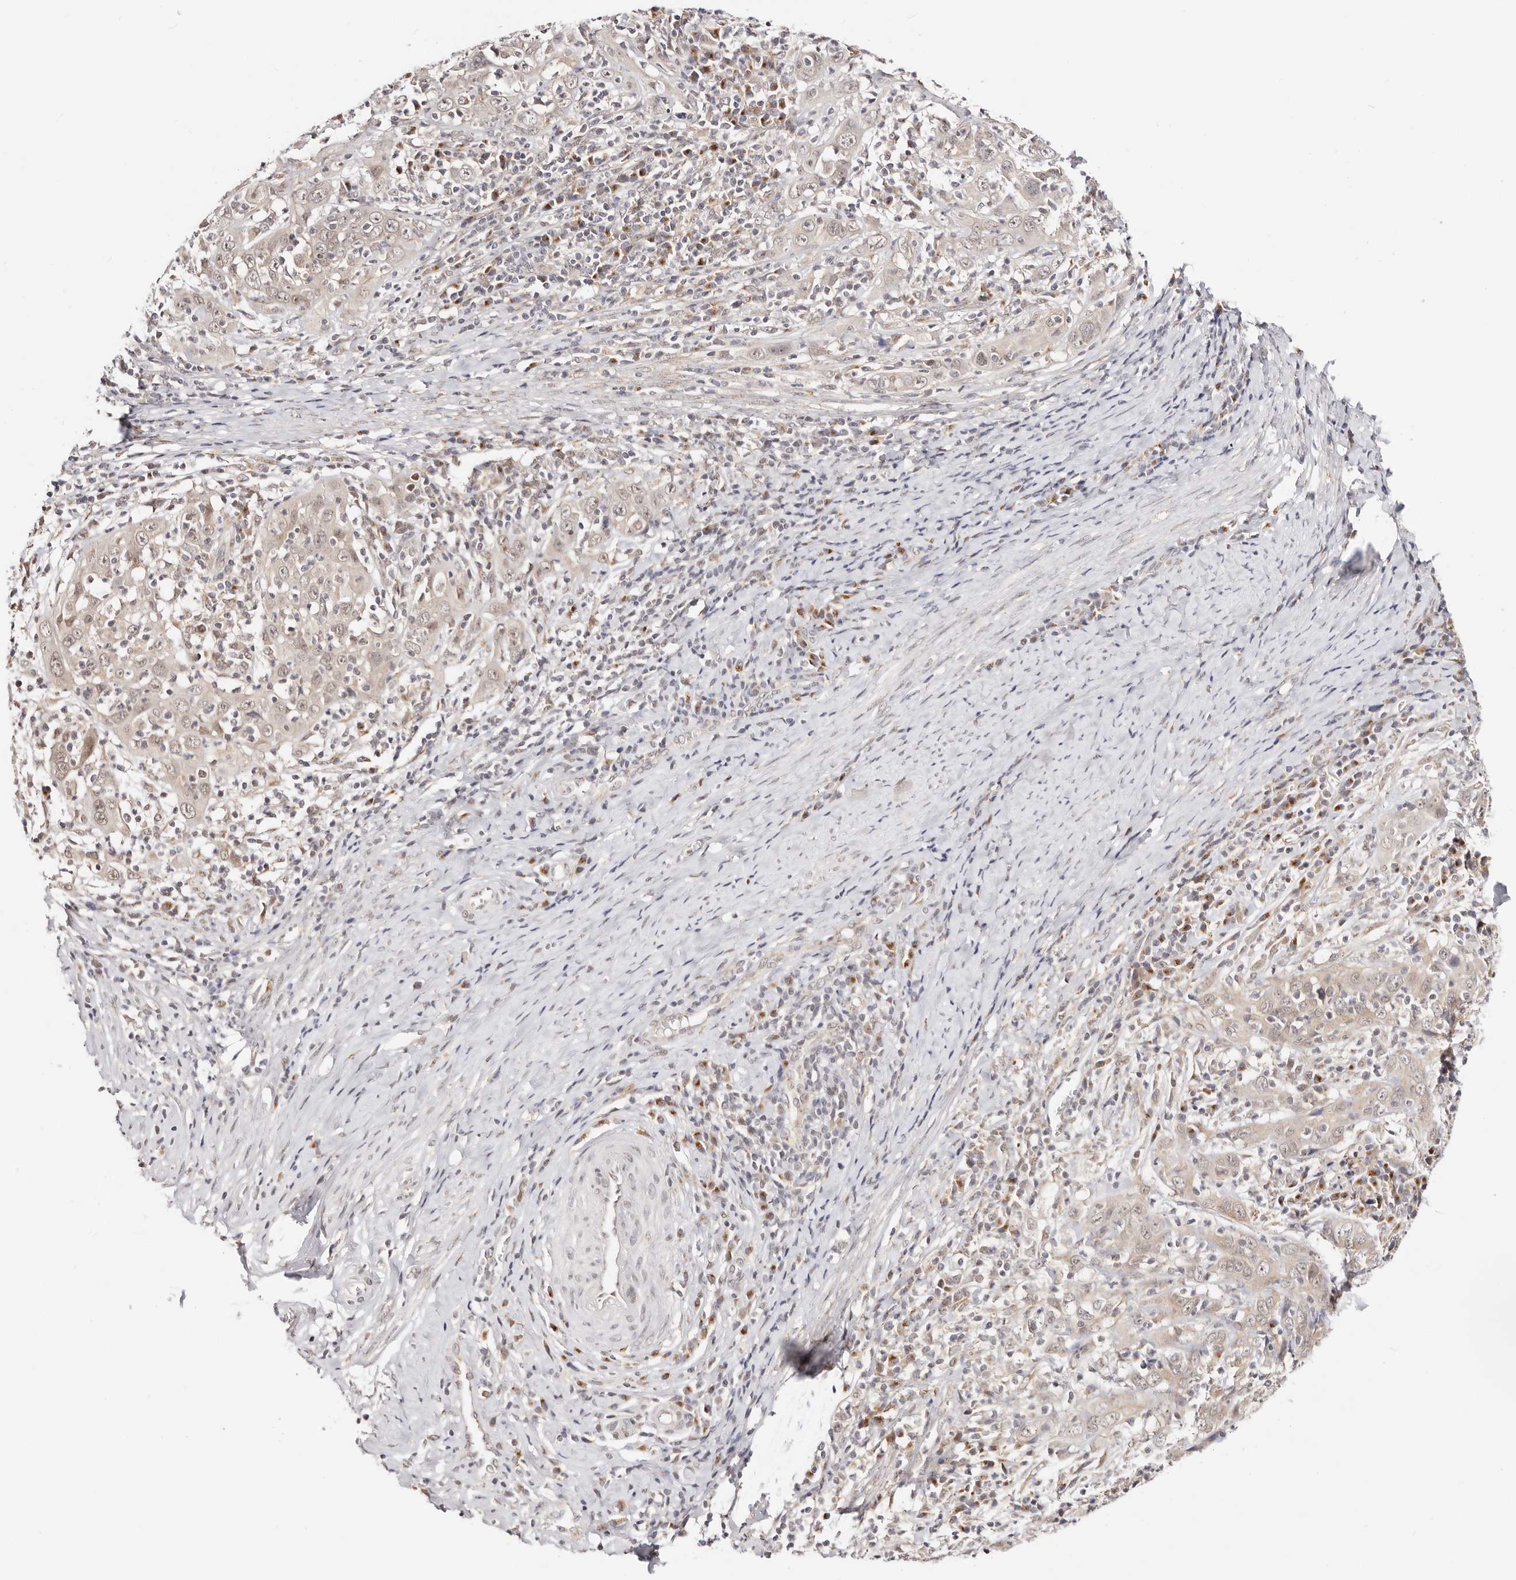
{"staining": {"intensity": "weak", "quantity": ">75%", "location": "nuclear"}, "tissue": "cervical cancer", "cell_type": "Tumor cells", "image_type": "cancer", "snomed": [{"axis": "morphology", "description": "Squamous cell carcinoma, NOS"}, {"axis": "topography", "description": "Cervix"}], "caption": "Squamous cell carcinoma (cervical) stained with a protein marker reveals weak staining in tumor cells.", "gene": "VIPAS39", "patient": {"sex": "female", "age": 46}}